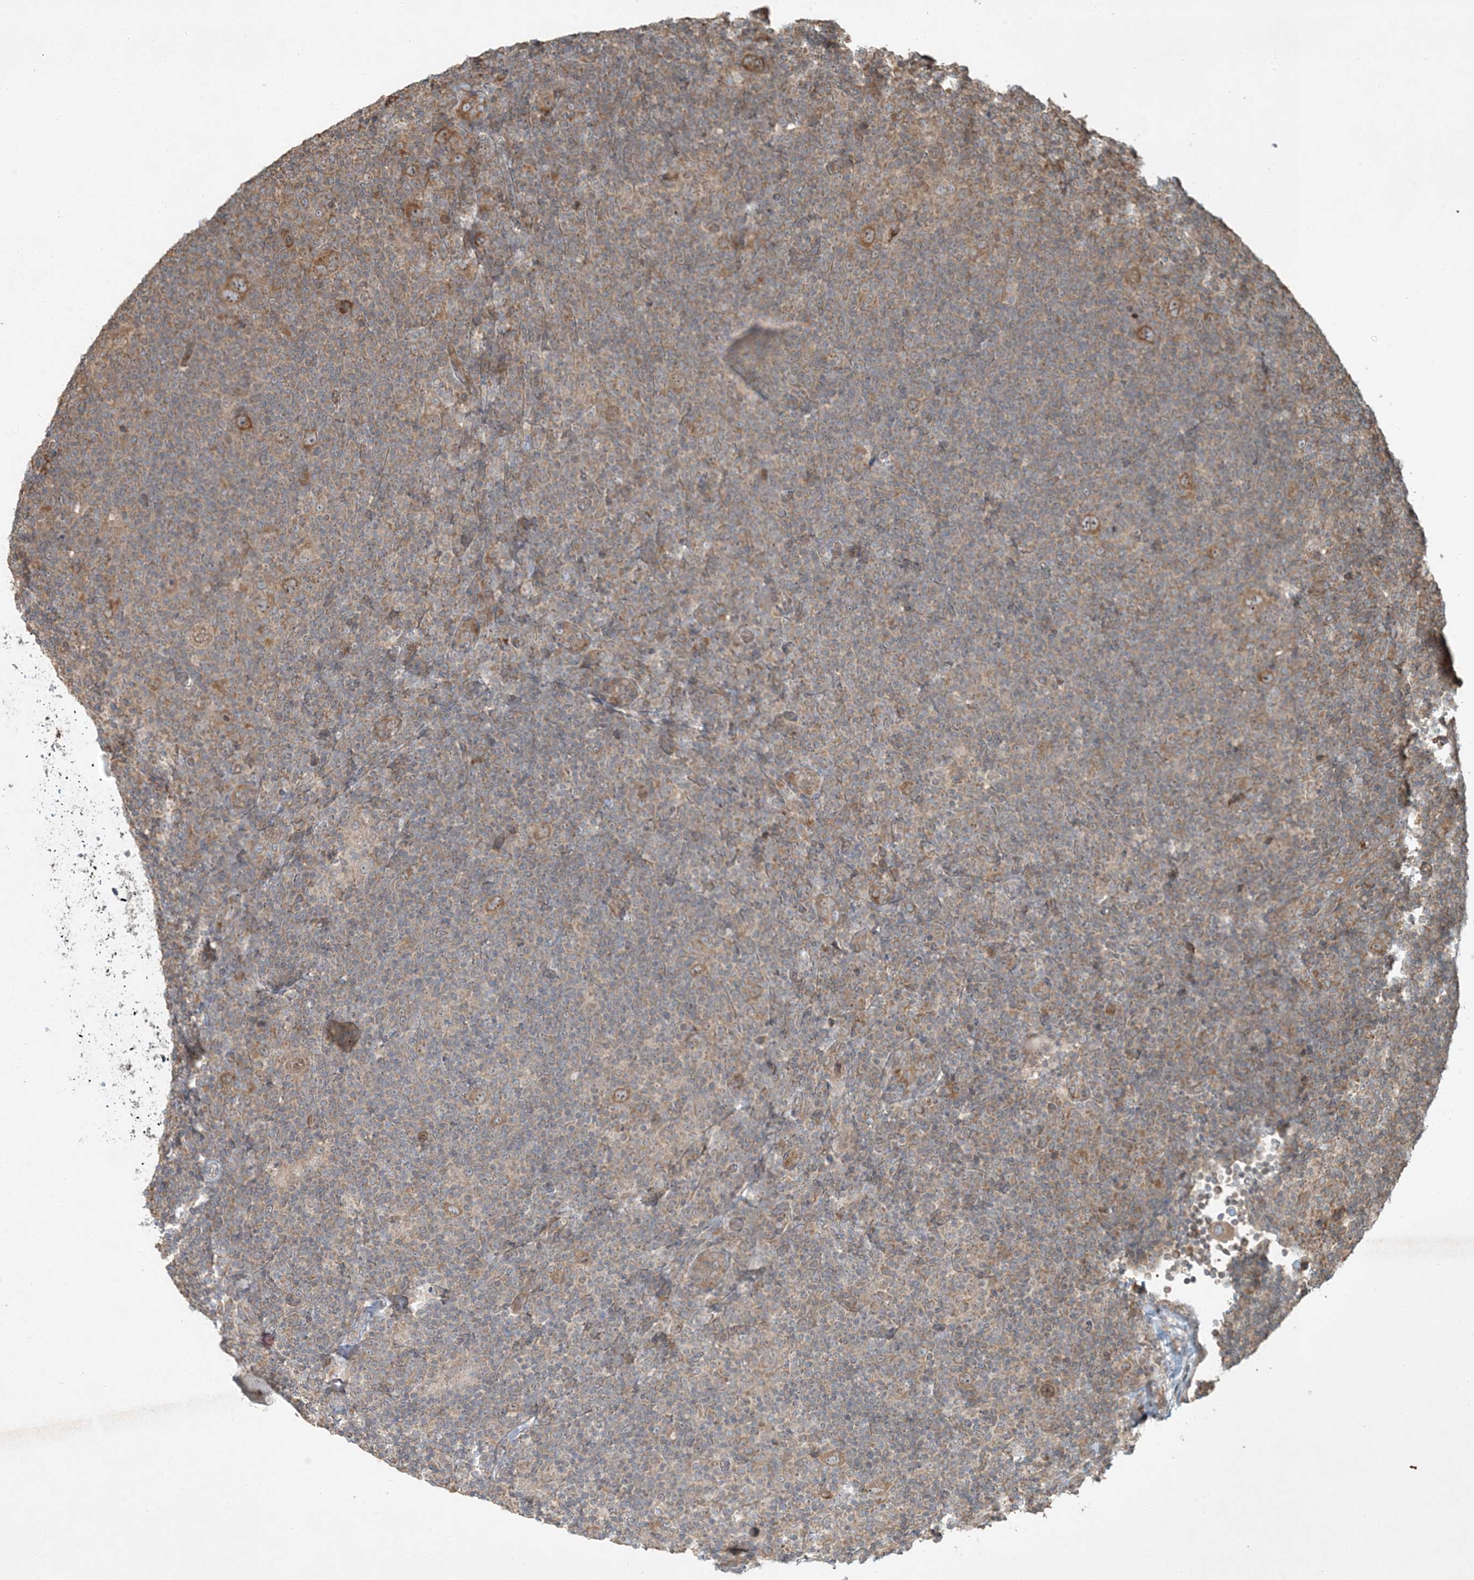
{"staining": {"intensity": "moderate", "quantity": ">75%", "location": "cytoplasmic/membranous"}, "tissue": "lymphoma", "cell_type": "Tumor cells", "image_type": "cancer", "snomed": [{"axis": "morphology", "description": "Hodgkin's disease, NOS"}, {"axis": "topography", "description": "Lymph node"}], "caption": "IHC (DAB (3,3'-diaminobenzidine)) staining of lymphoma demonstrates moderate cytoplasmic/membranous protein staining in approximately >75% of tumor cells.", "gene": "COMMD8", "patient": {"sex": "female", "age": 57}}